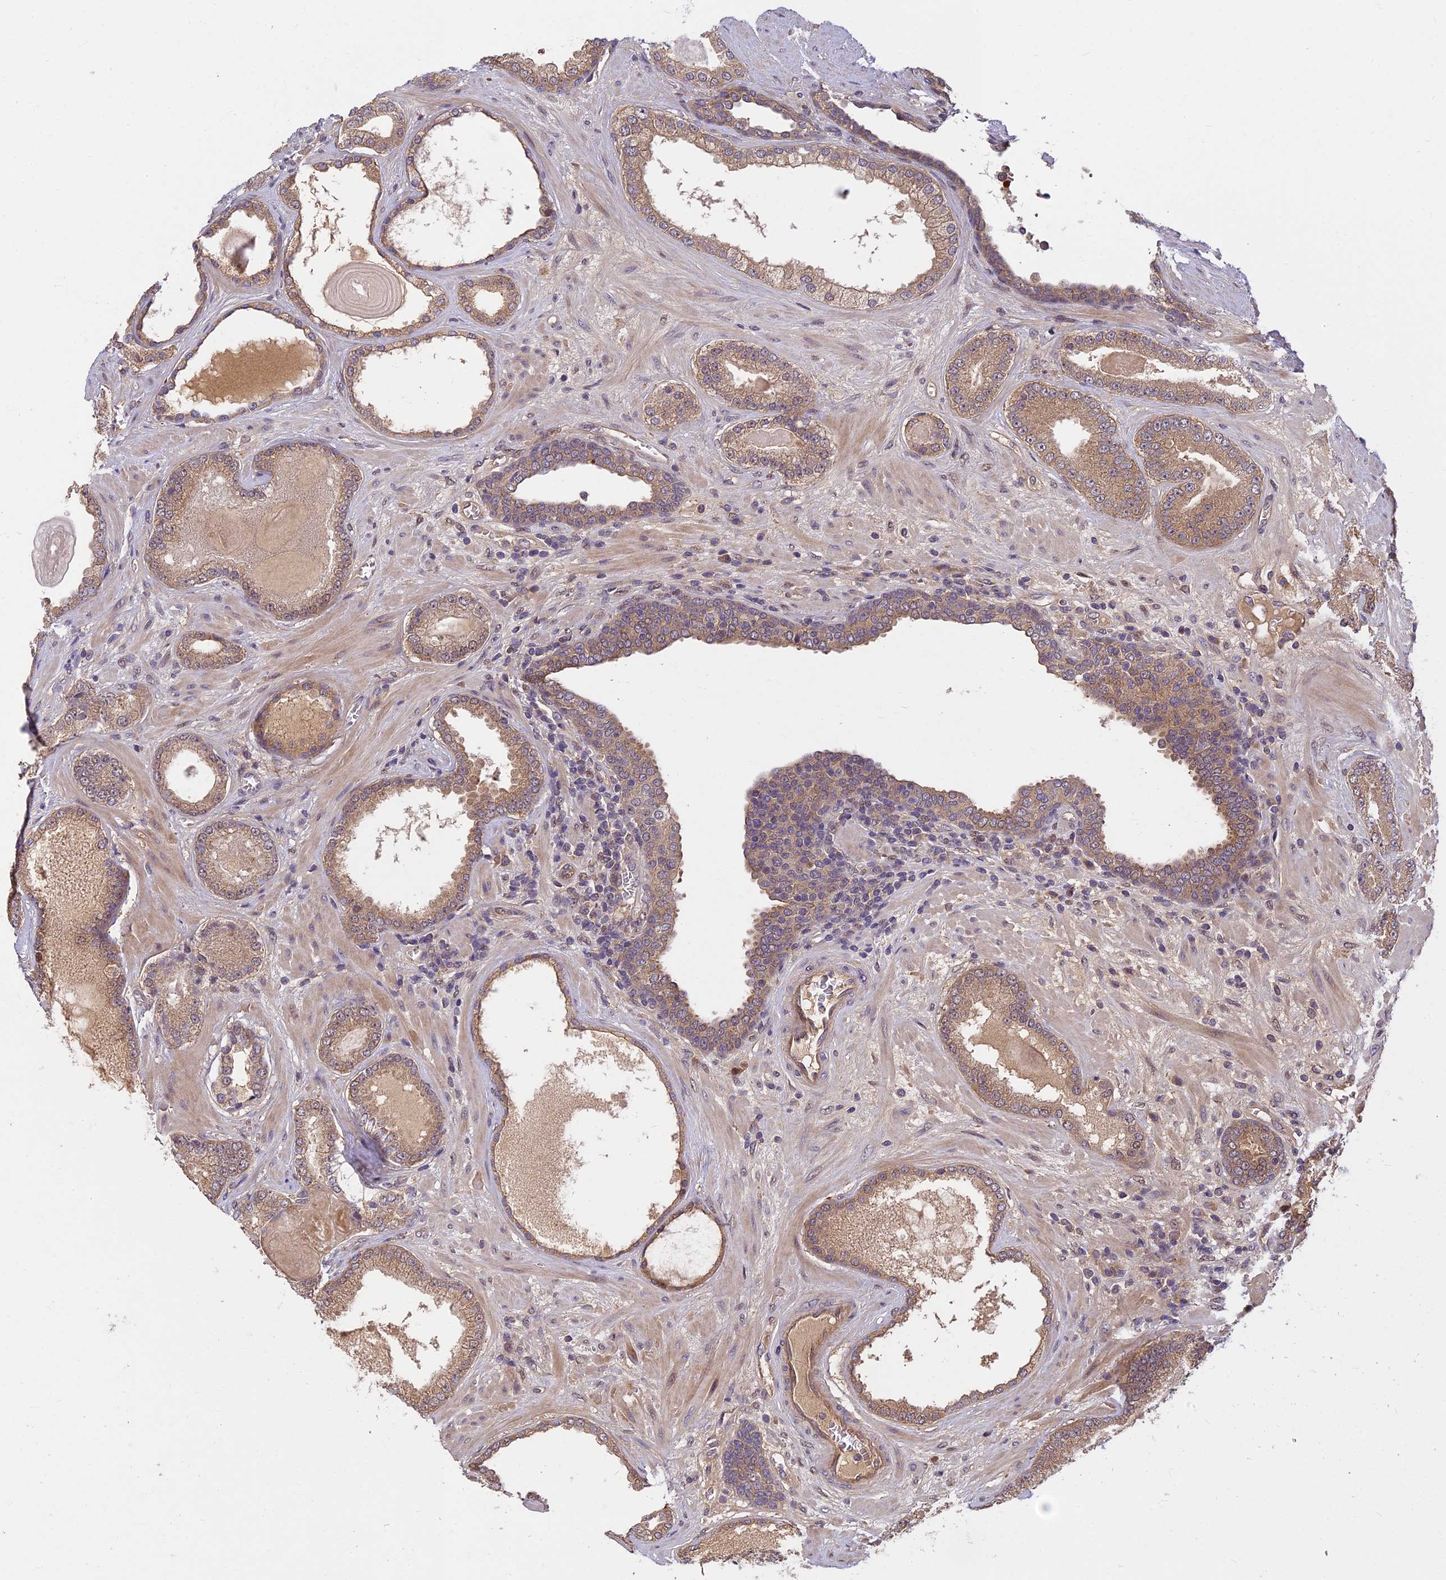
{"staining": {"intensity": "moderate", "quantity": ">75%", "location": "cytoplasmic/membranous"}, "tissue": "prostate cancer", "cell_type": "Tumor cells", "image_type": "cancer", "snomed": [{"axis": "morphology", "description": "Adenocarcinoma, Low grade"}, {"axis": "topography", "description": "Prostate"}], "caption": "An immunohistochemistry (IHC) micrograph of neoplastic tissue is shown. Protein staining in brown highlights moderate cytoplasmic/membranous positivity in prostate cancer within tumor cells.", "gene": "PIKFYVE", "patient": {"sex": "male", "age": 57}}